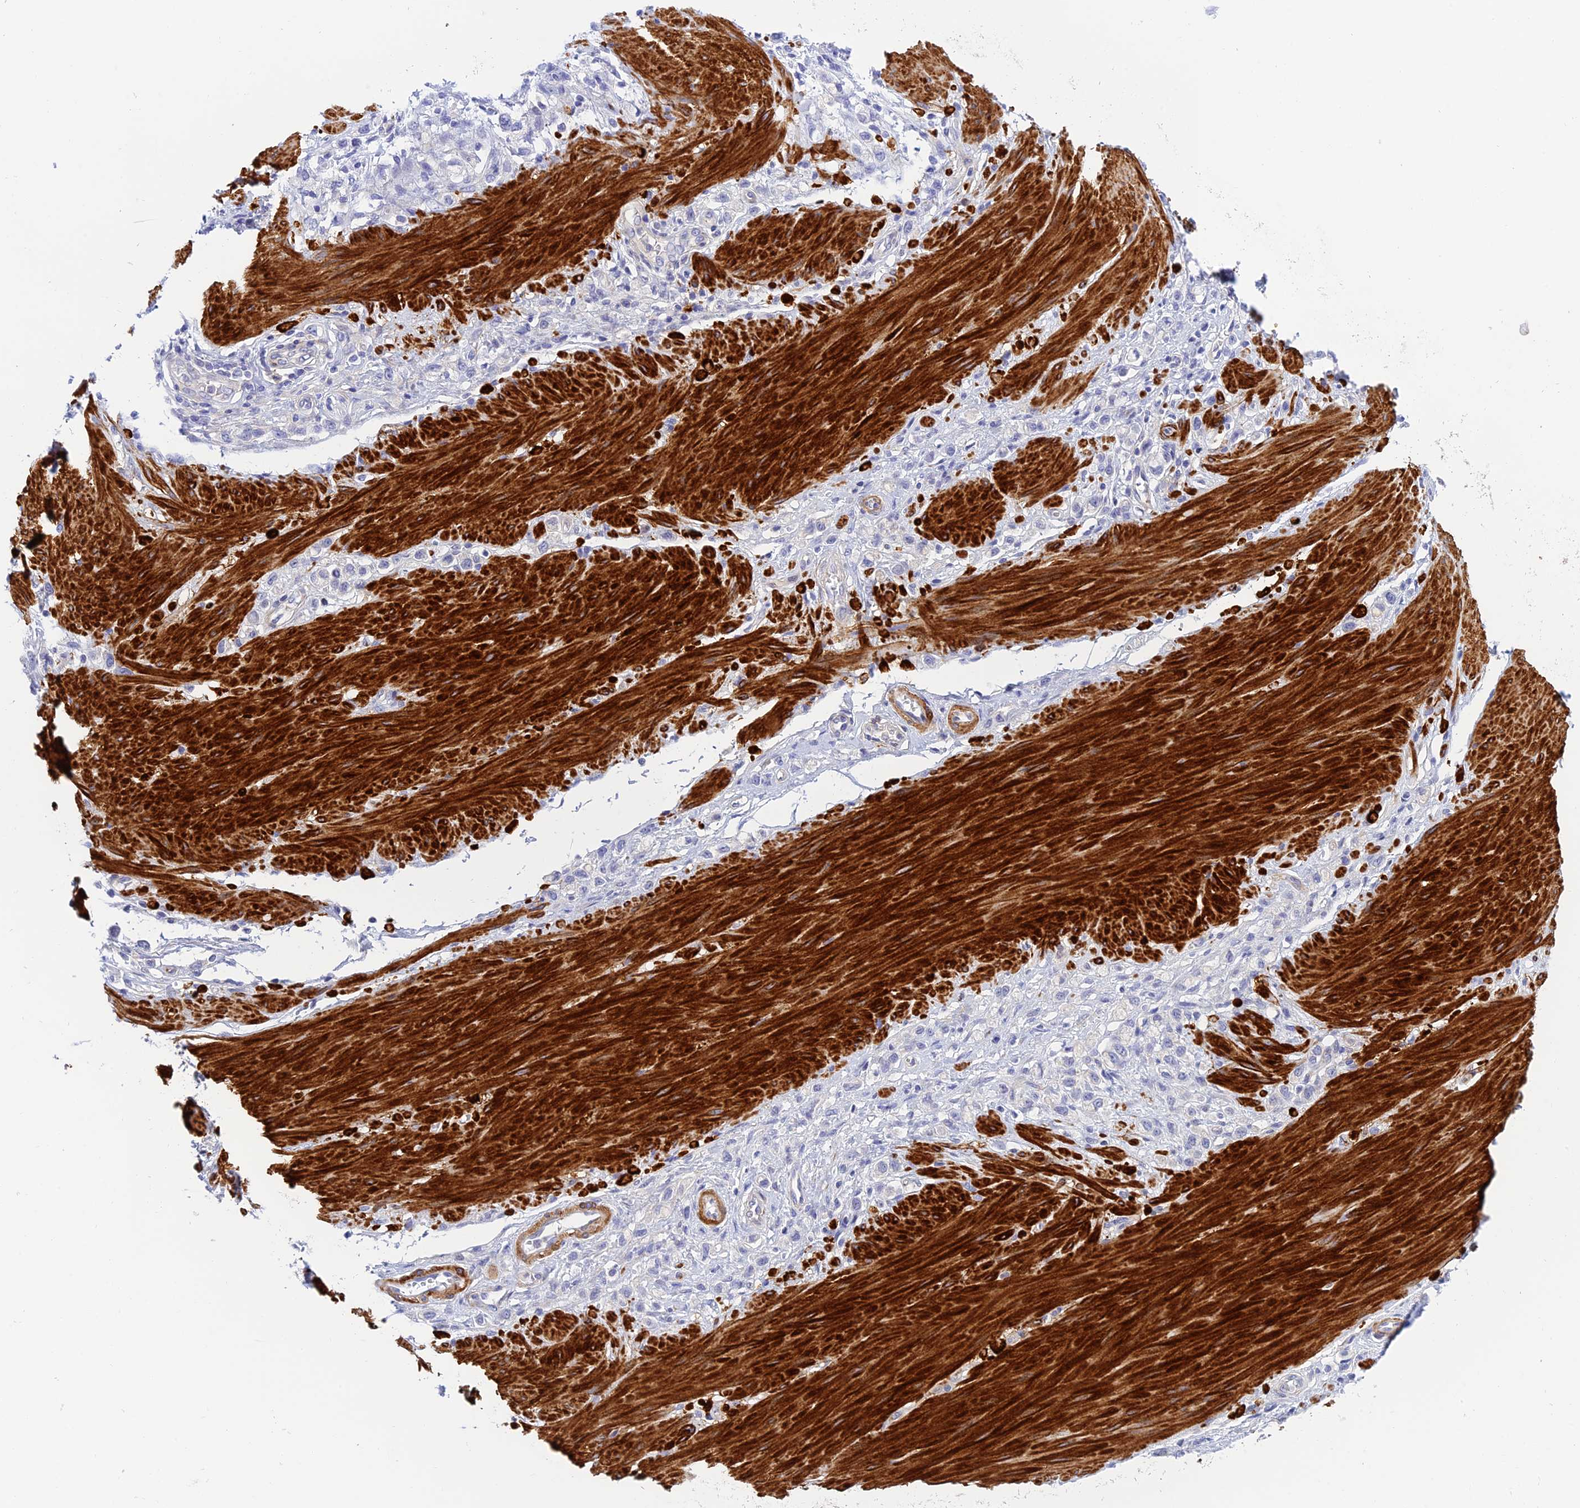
{"staining": {"intensity": "negative", "quantity": "none", "location": "none"}, "tissue": "stomach cancer", "cell_type": "Tumor cells", "image_type": "cancer", "snomed": [{"axis": "morphology", "description": "Adenocarcinoma, NOS"}, {"axis": "topography", "description": "Stomach"}], "caption": "Histopathology image shows no significant protein positivity in tumor cells of stomach adenocarcinoma. The staining was performed using DAB (3,3'-diaminobenzidine) to visualize the protein expression in brown, while the nuclei were stained in blue with hematoxylin (Magnification: 20x).", "gene": "ZDHHC16", "patient": {"sex": "female", "age": 65}}